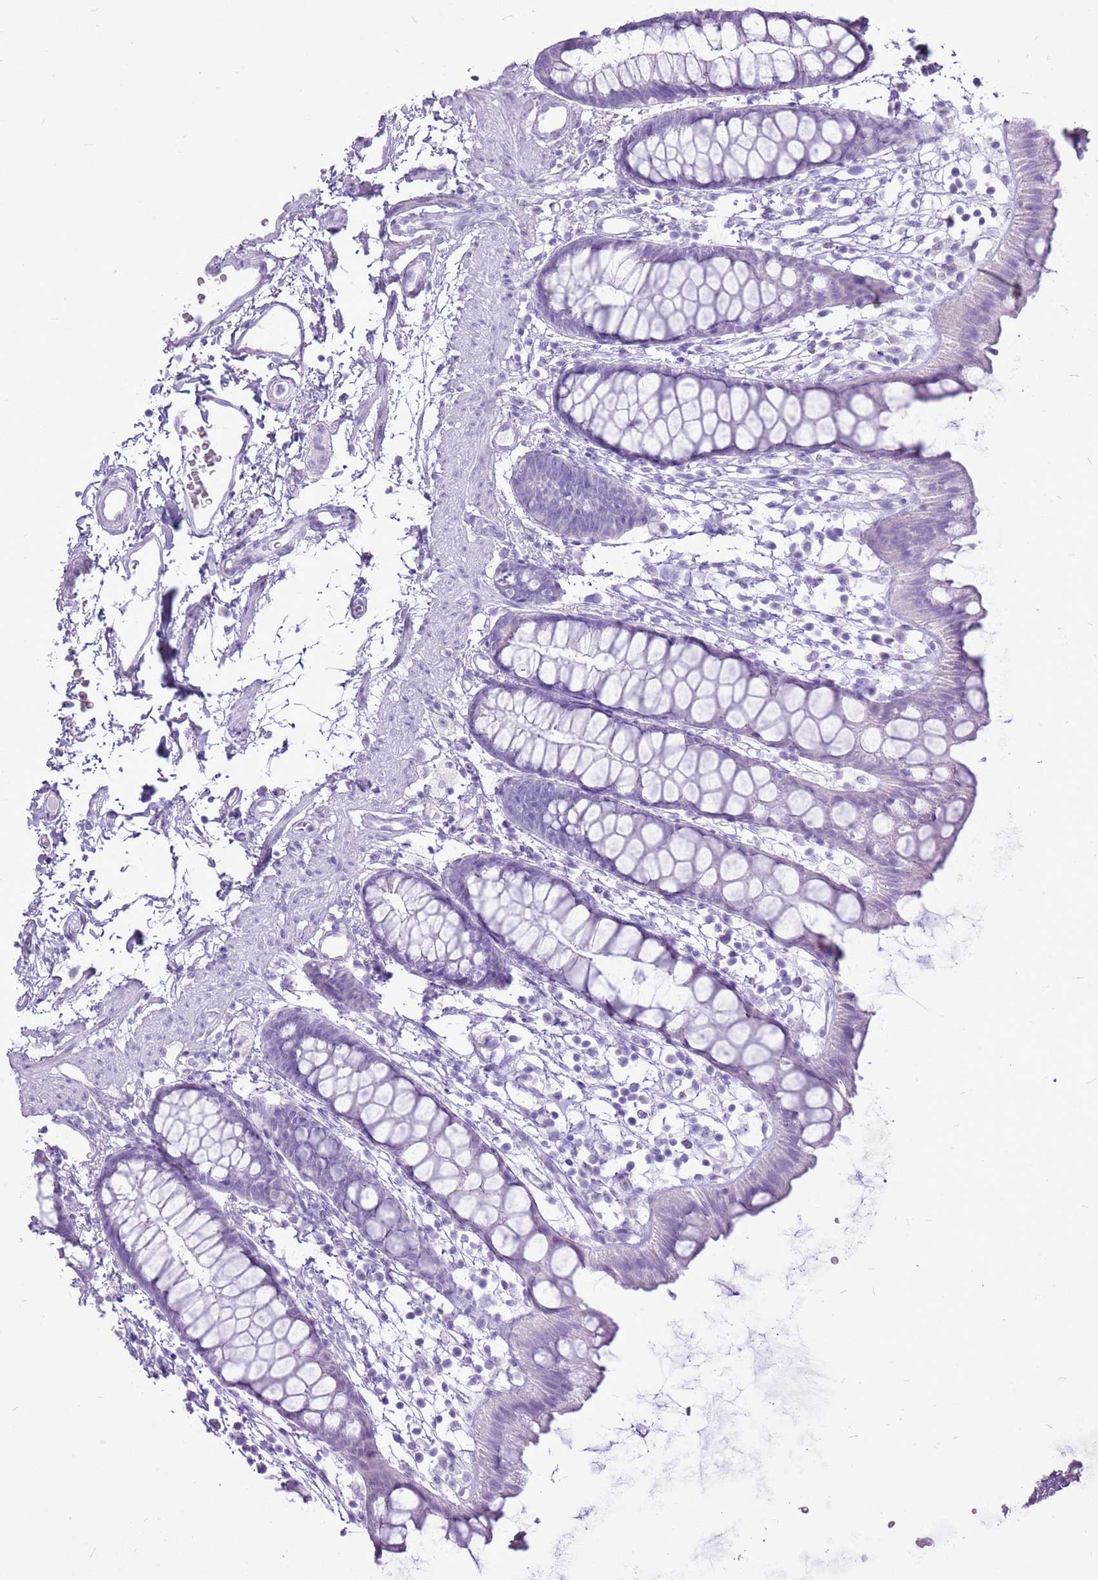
{"staining": {"intensity": "negative", "quantity": "none", "location": "none"}, "tissue": "rectum", "cell_type": "Glandular cells", "image_type": "normal", "snomed": [{"axis": "morphology", "description": "Normal tissue, NOS"}, {"axis": "topography", "description": "Rectum"}], "caption": "There is no significant expression in glandular cells of rectum. (DAB IHC, high magnification).", "gene": "CNFN", "patient": {"sex": "female", "age": 65}}